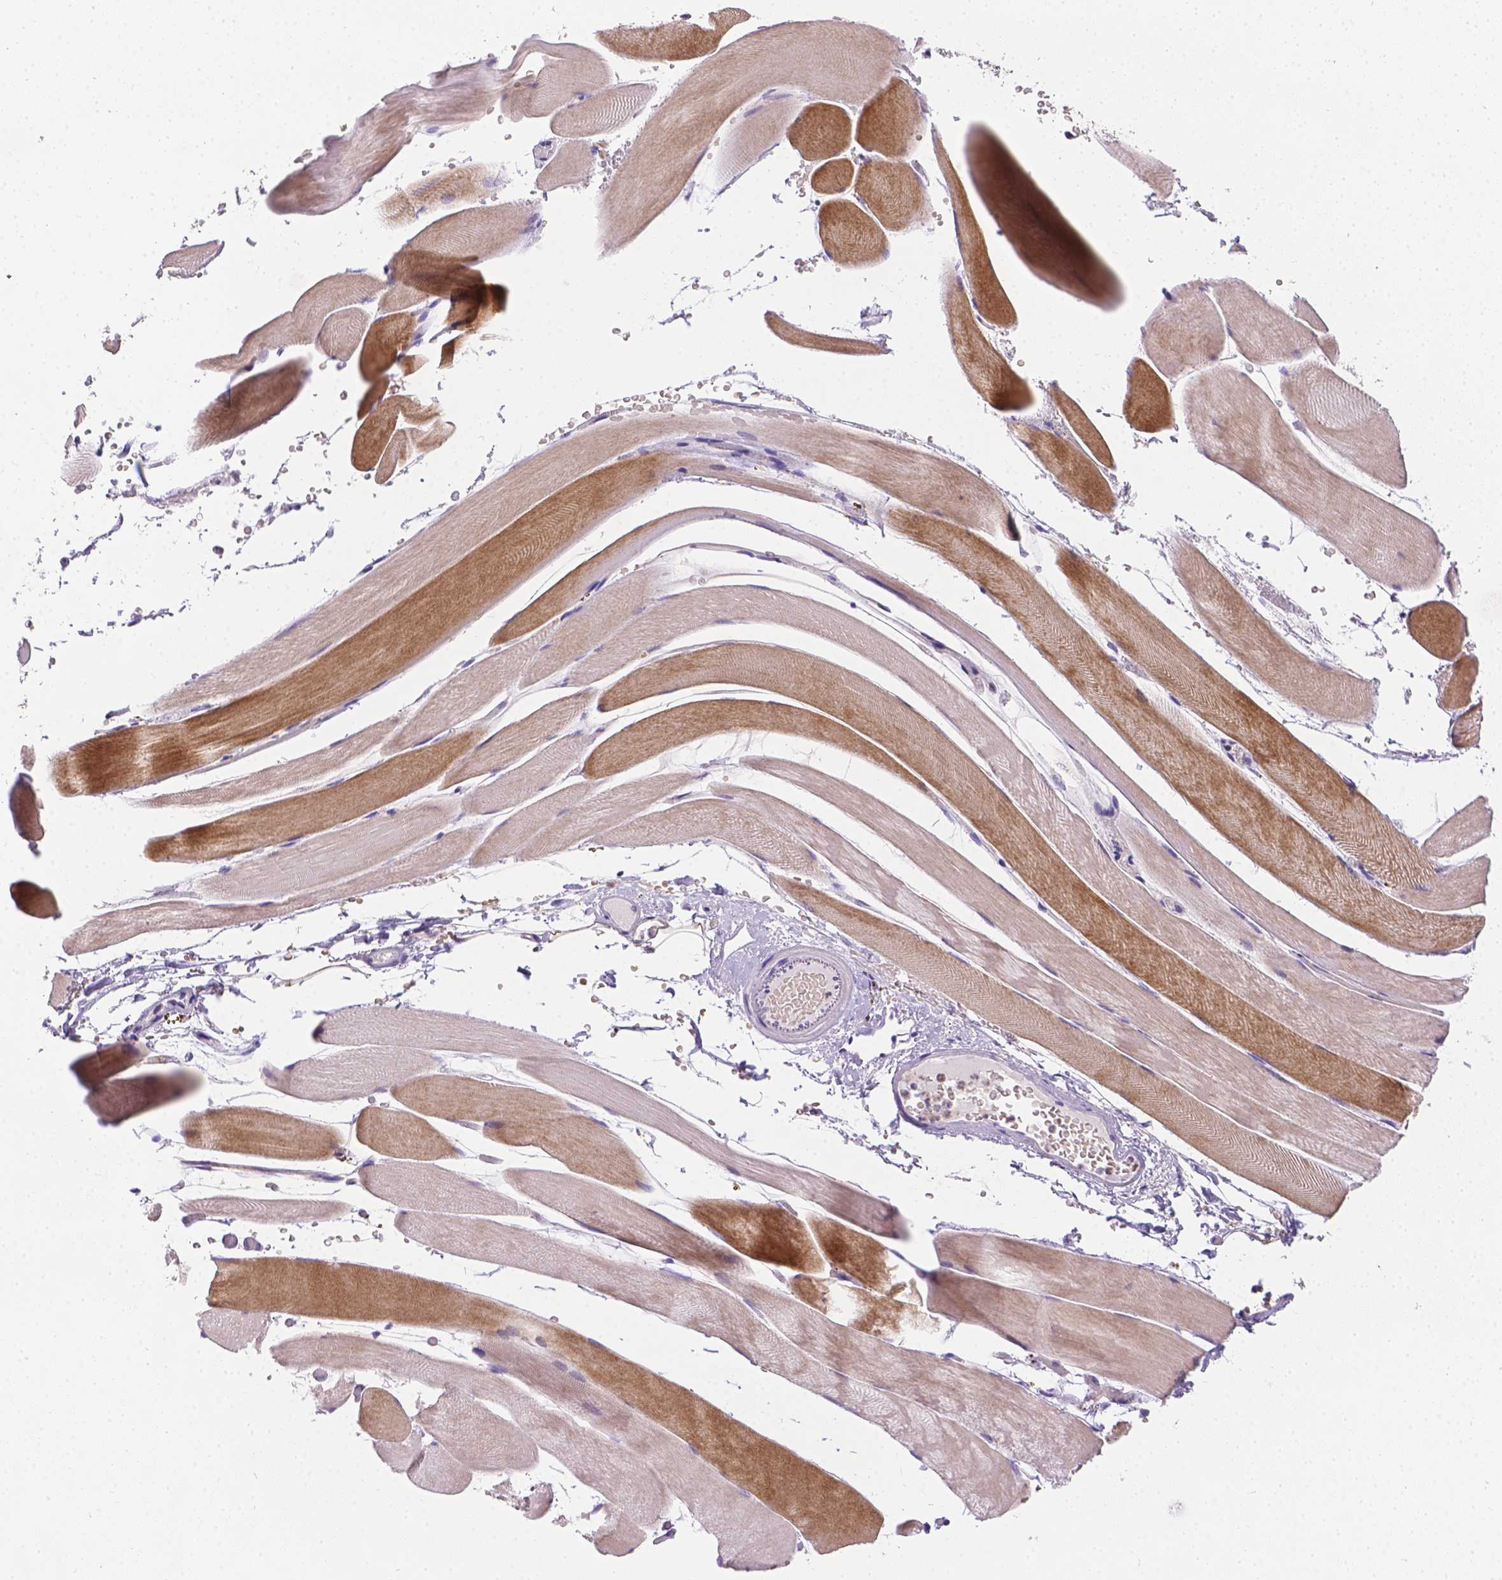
{"staining": {"intensity": "moderate", "quantity": "<25%", "location": "cytoplasmic/membranous"}, "tissue": "skeletal muscle", "cell_type": "Myocytes", "image_type": "normal", "snomed": [{"axis": "morphology", "description": "Normal tissue, NOS"}, {"axis": "topography", "description": "Skeletal muscle"}], "caption": "This is a histology image of immunohistochemistry staining of benign skeletal muscle, which shows moderate expression in the cytoplasmic/membranous of myocytes.", "gene": "TM4SF18", "patient": {"sex": "female", "age": 37}}